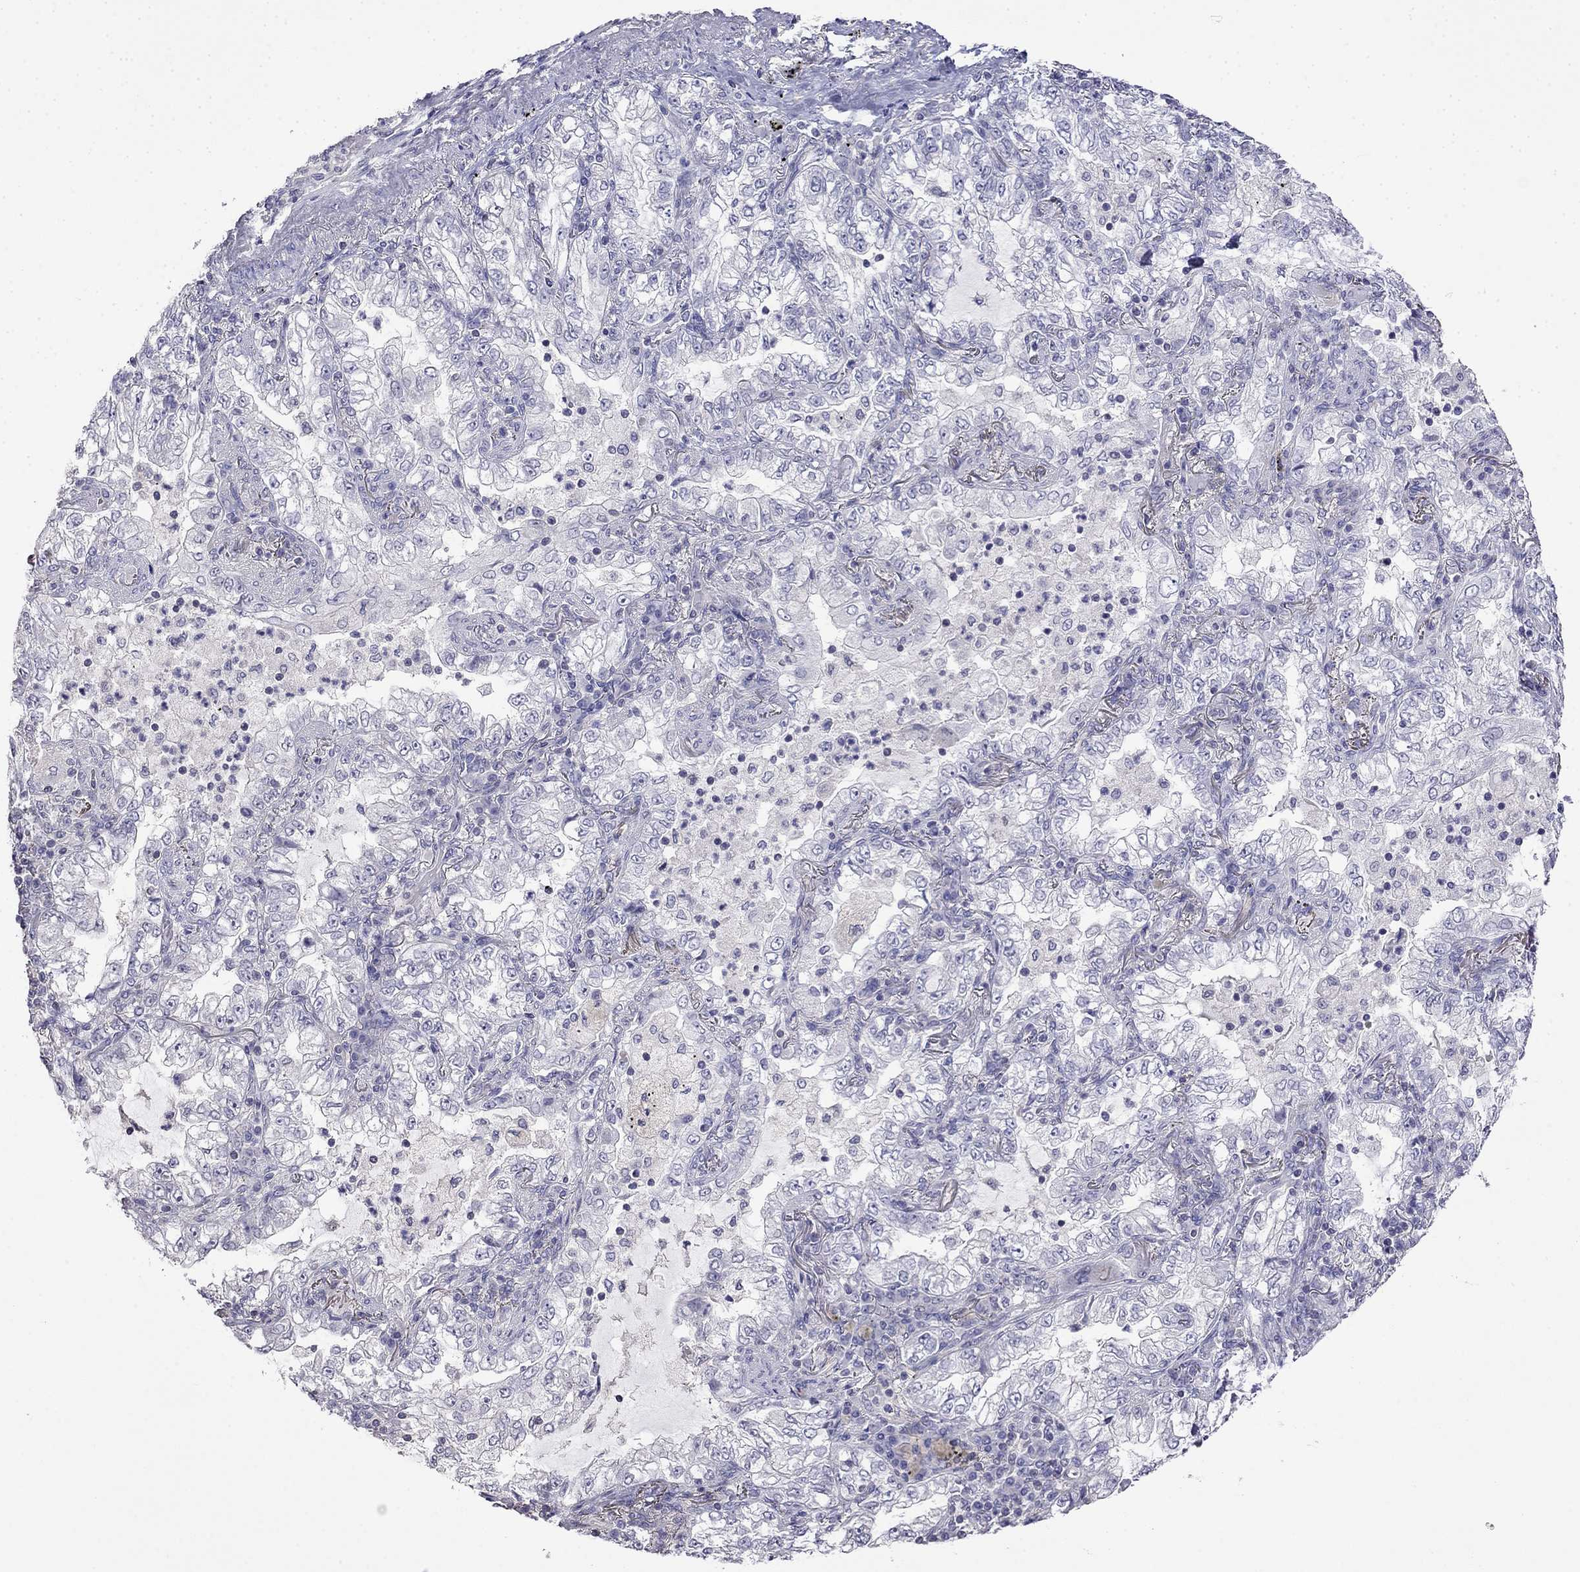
{"staining": {"intensity": "negative", "quantity": "none", "location": "none"}, "tissue": "lung cancer", "cell_type": "Tumor cells", "image_type": "cancer", "snomed": [{"axis": "morphology", "description": "Adenocarcinoma, NOS"}, {"axis": "topography", "description": "Lung"}], "caption": "Adenocarcinoma (lung) stained for a protein using immunohistochemistry (IHC) displays no positivity tumor cells.", "gene": "GUCA1B", "patient": {"sex": "female", "age": 73}}